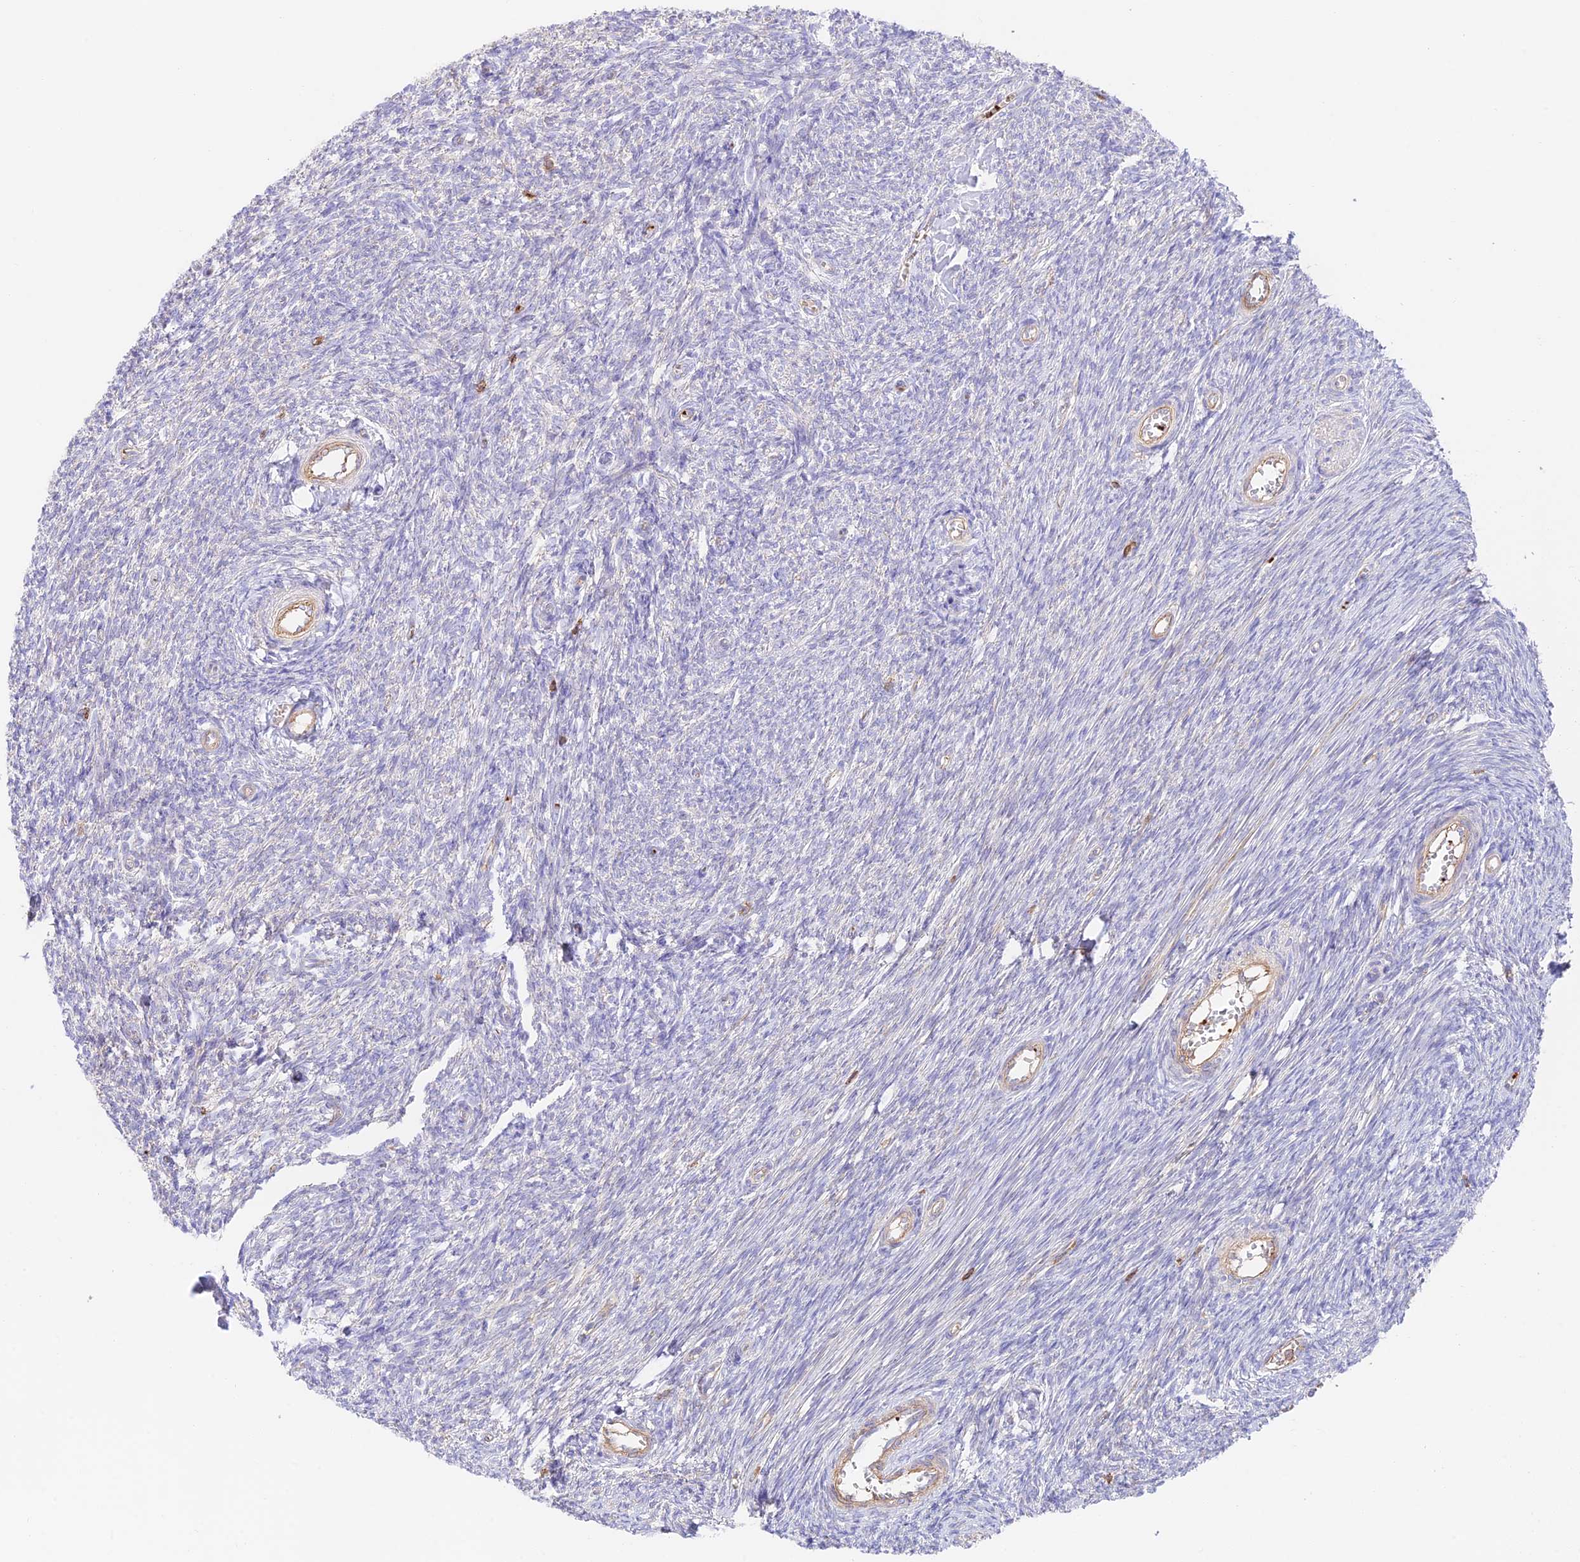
{"staining": {"intensity": "negative", "quantity": "none", "location": "none"}, "tissue": "ovary", "cell_type": "Ovarian stroma cells", "image_type": "normal", "snomed": [{"axis": "morphology", "description": "Normal tissue, NOS"}, {"axis": "topography", "description": "Ovary"}], "caption": "IHC image of benign human ovary stained for a protein (brown), which exhibits no expression in ovarian stroma cells. (DAB (3,3'-diaminobenzidine) IHC visualized using brightfield microscopy, high magnification).", "gene": "DENND1C", "patient": {"sex": "female", "age": 44}}